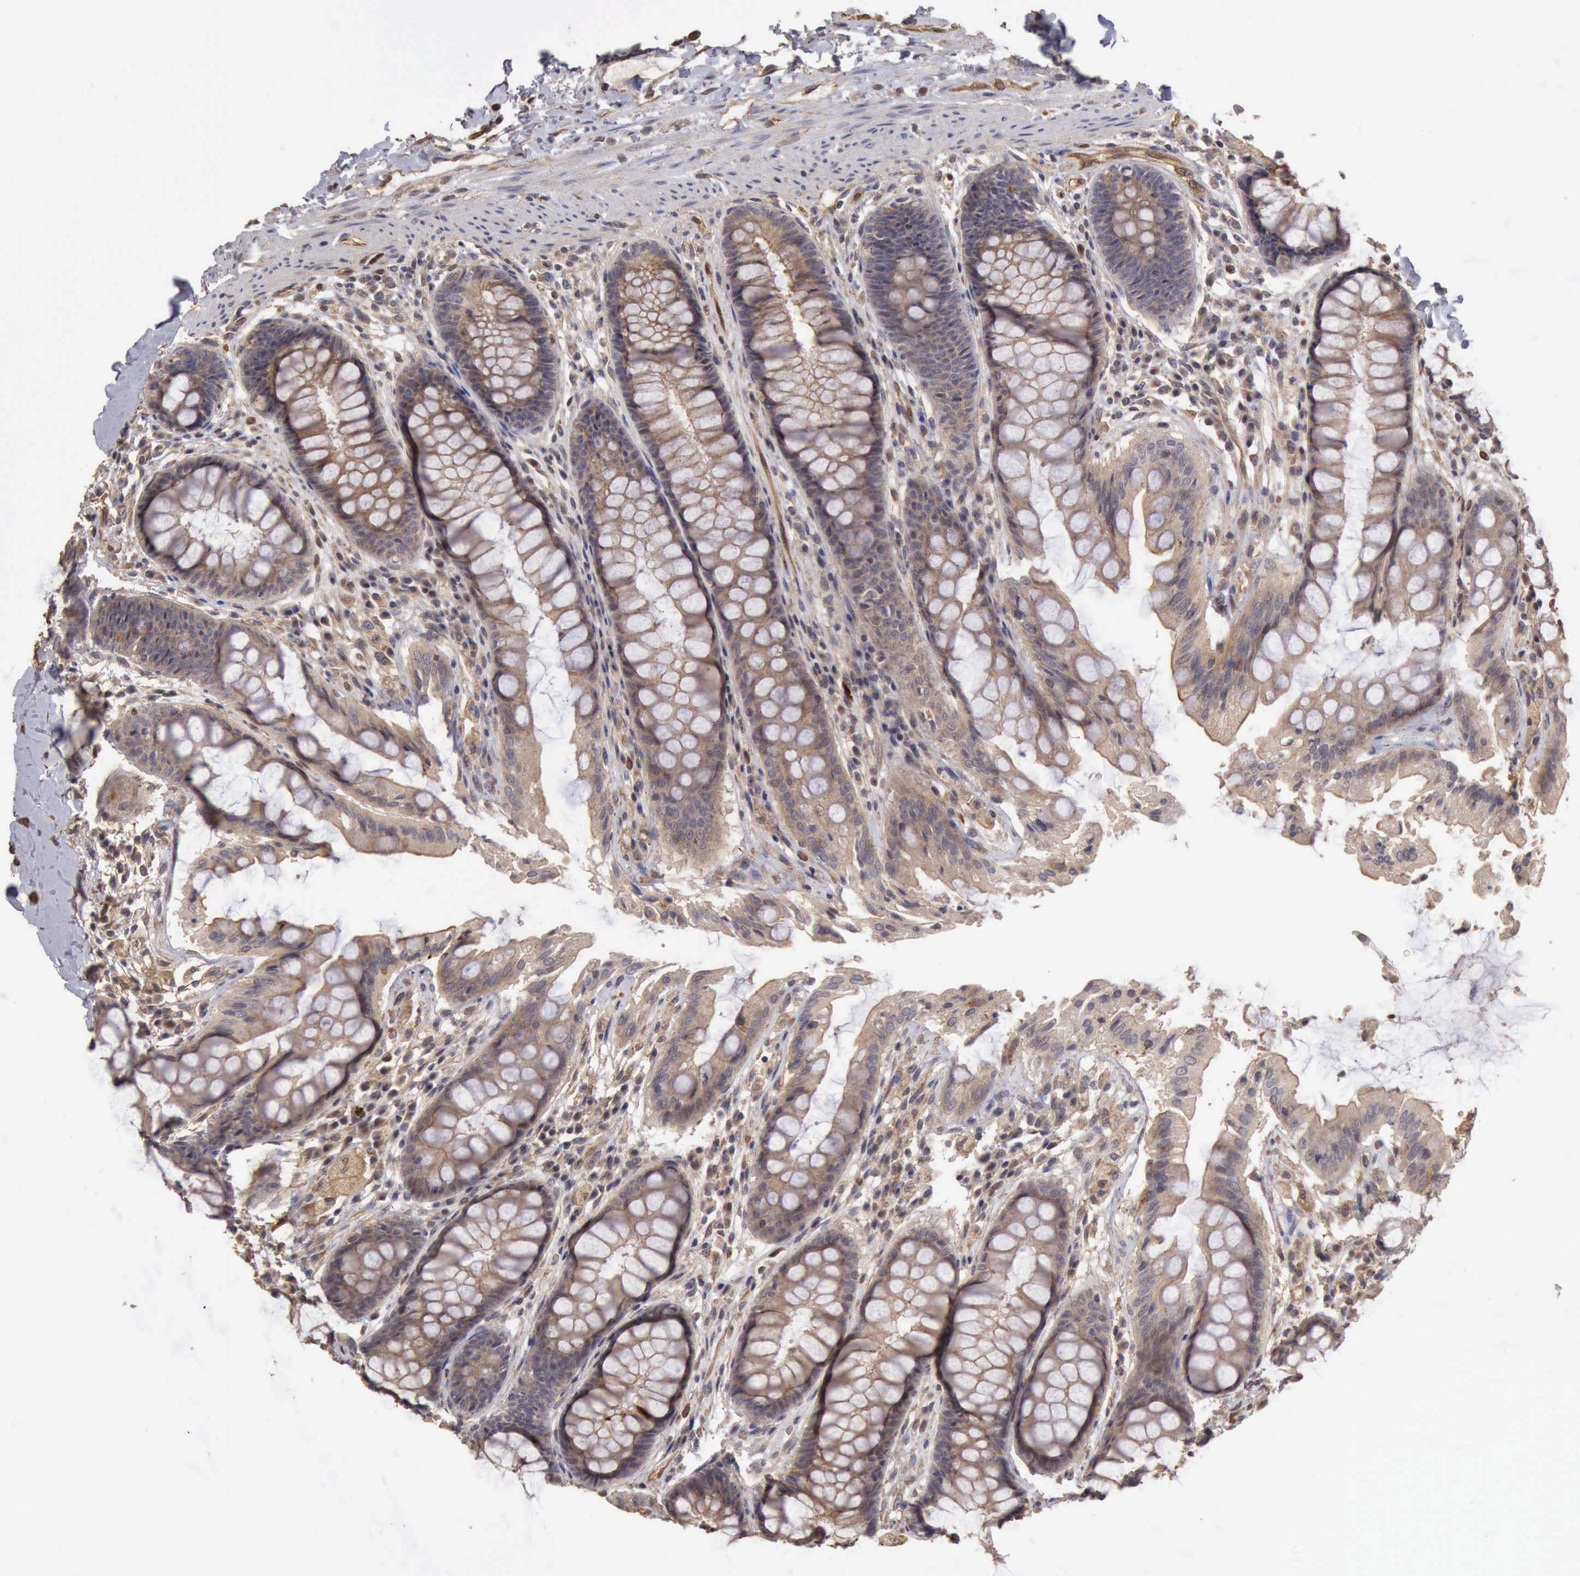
{"staining": {"intensity": "negative", "quantity": "none", "location": "none"}, "tissue": "rectum", "cell_type": "Glandular cells", "image_type": "normal", "snomed": [{"axis": "morphology", "description": "Normal tissue, NOS"}, {"axis": "topography", "description": "Rectum"}], "caption": "High power microscopy histopathology image of an immunohistochemistry histopathology image of benign rectum, revealing no significant expression in glandular cells.", "gene": "BMX", "patient": {"sex": "female", "age": 46}}